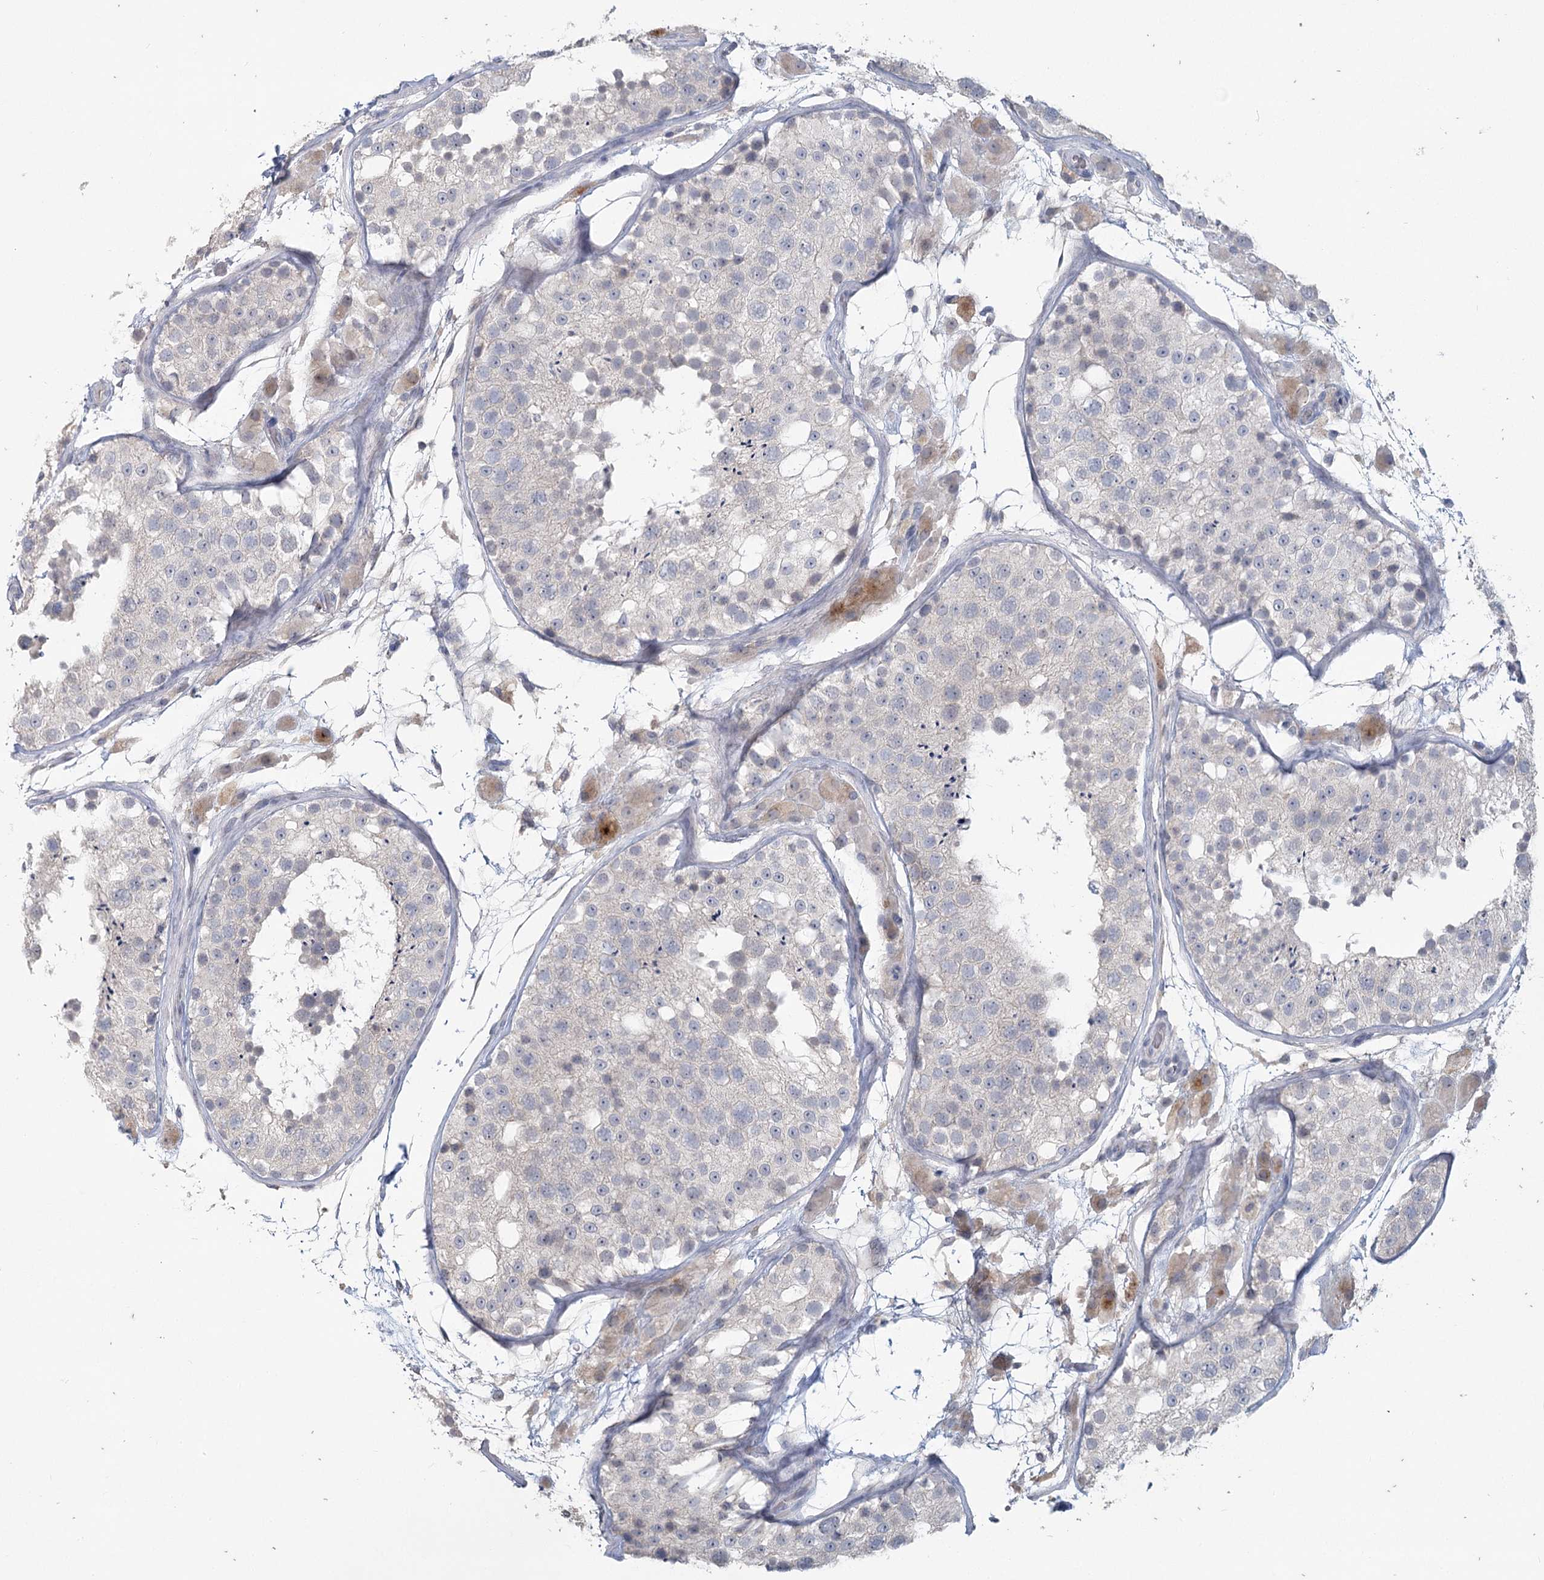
{"staining": {"intensity": "negative", "quantity": "none", "location": "none"}, "tissue": "testis", "cell_type": "Cells in seminiferous ducts", "image_type": "normal", "snomed": [{"axis": "morphology", "description": "Normal tissue, NOS"}, {"axis": "topography", "description": "Testis"}], "caption": "Cells in seminiferous ducts show no significant protein staining in benign testis. (Stains: DAB immunohistochemistry (IHC) with hematoxylin counter stain, Microscopy: brightfield microscopy at high magnification).", "gene": "SLC9A3", "patient": {"sex": "male", "age": 26}}